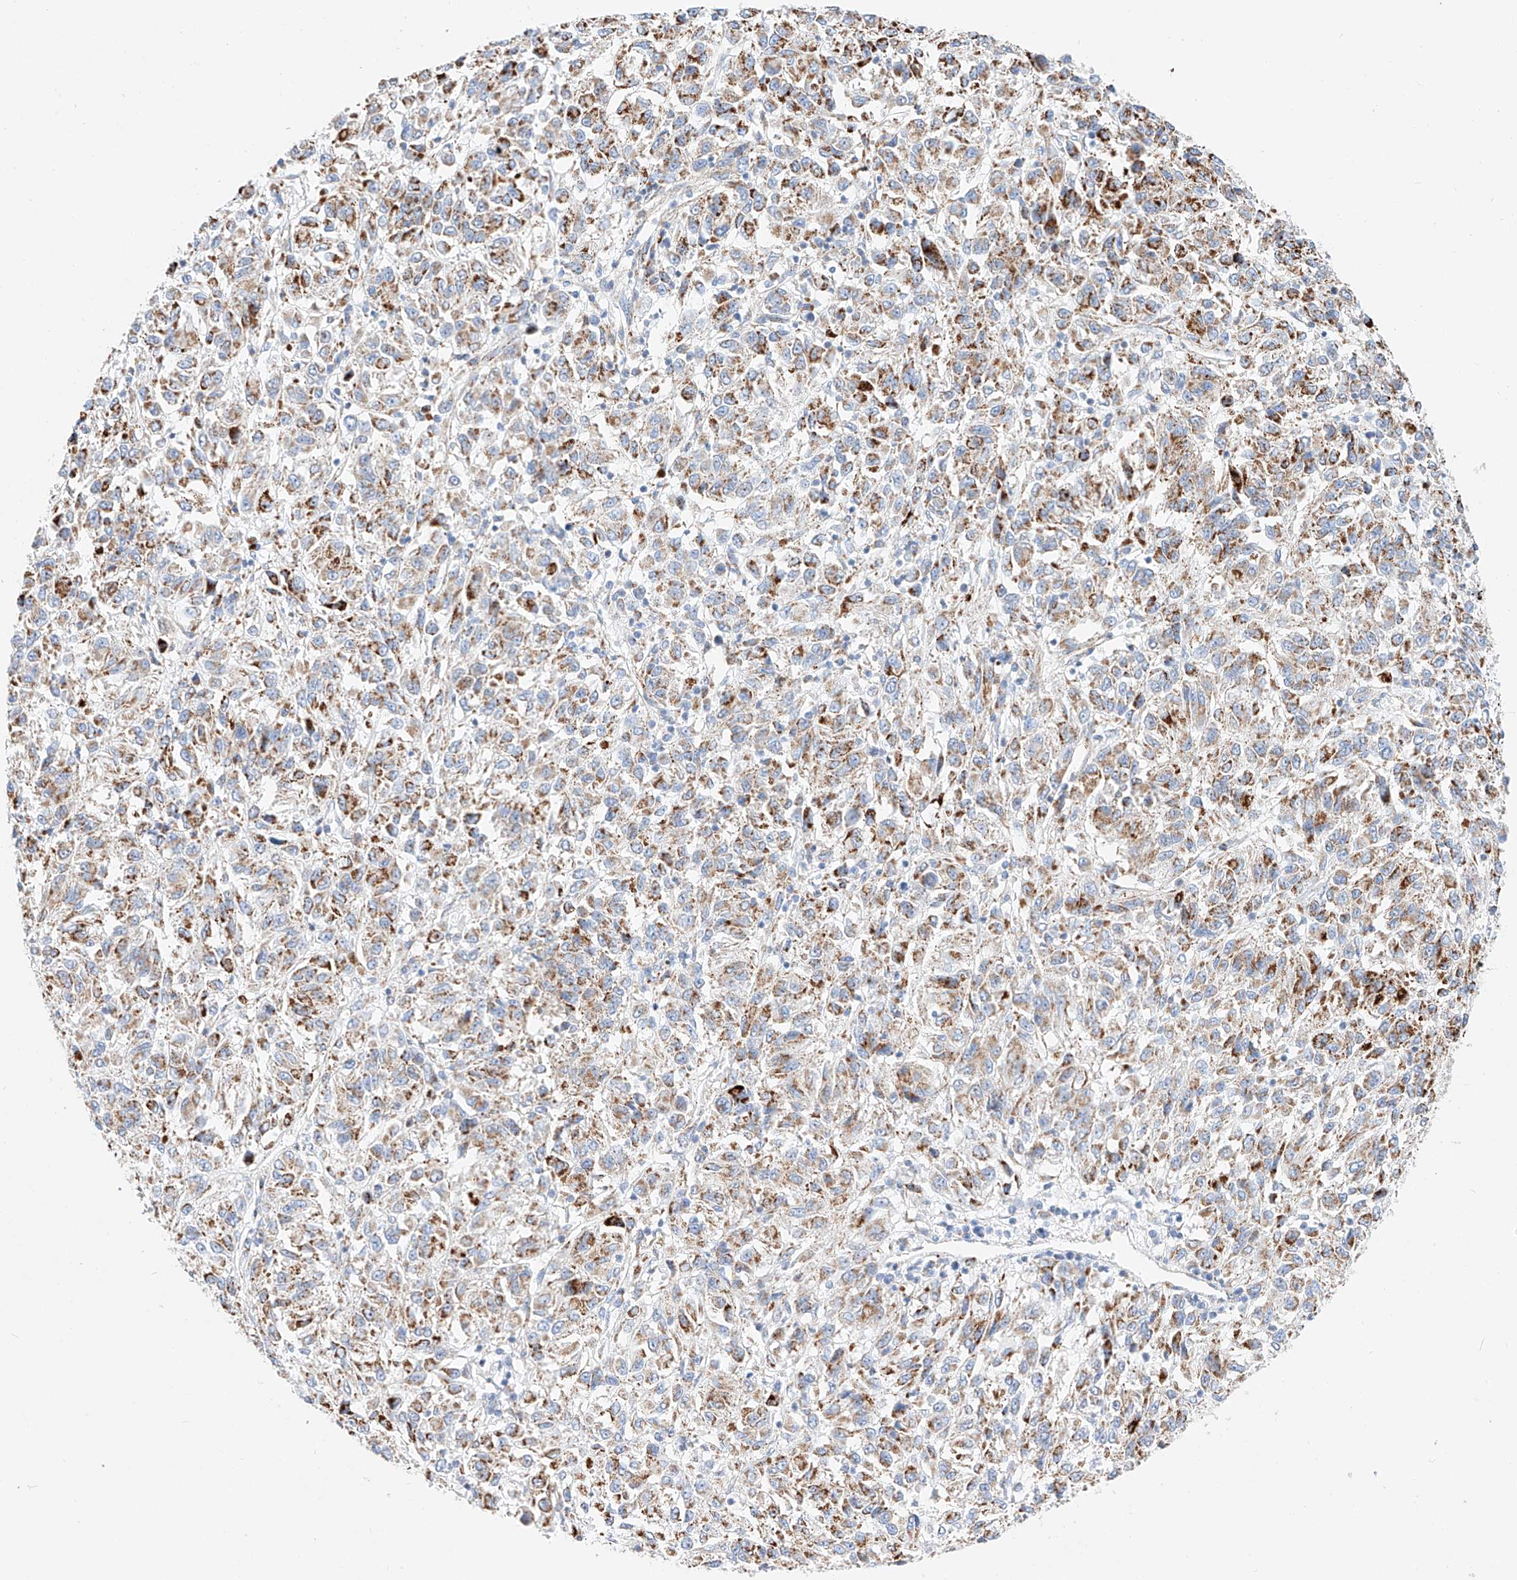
{"staining": {"intensity": "moderate", "quantity": ">75%", "location": "cytoplasmic/membranous"}, "tissue": "melanoma", "cell_type": "Tumor cells", "image_type": "cancer", "snomed": [{"axis": "morphology", "description": "Malignant melanoma, Metastatic site"}, {"axis": "topography", "description": "Lung"}], "caption": "Protein analysis of malignant melanoma (metastatic site) tissue shows moderate cytoplasmic/membranous expression in about >75% of tumor cells. The protein is stained brown, and the nuclei are stained in blue (DAB (3,3'-diaminobenzidine) IHC with brightfield microscopy, high magnification).", "gene": "C6orf62", "patient": {"sex": "male", "age": 64}}